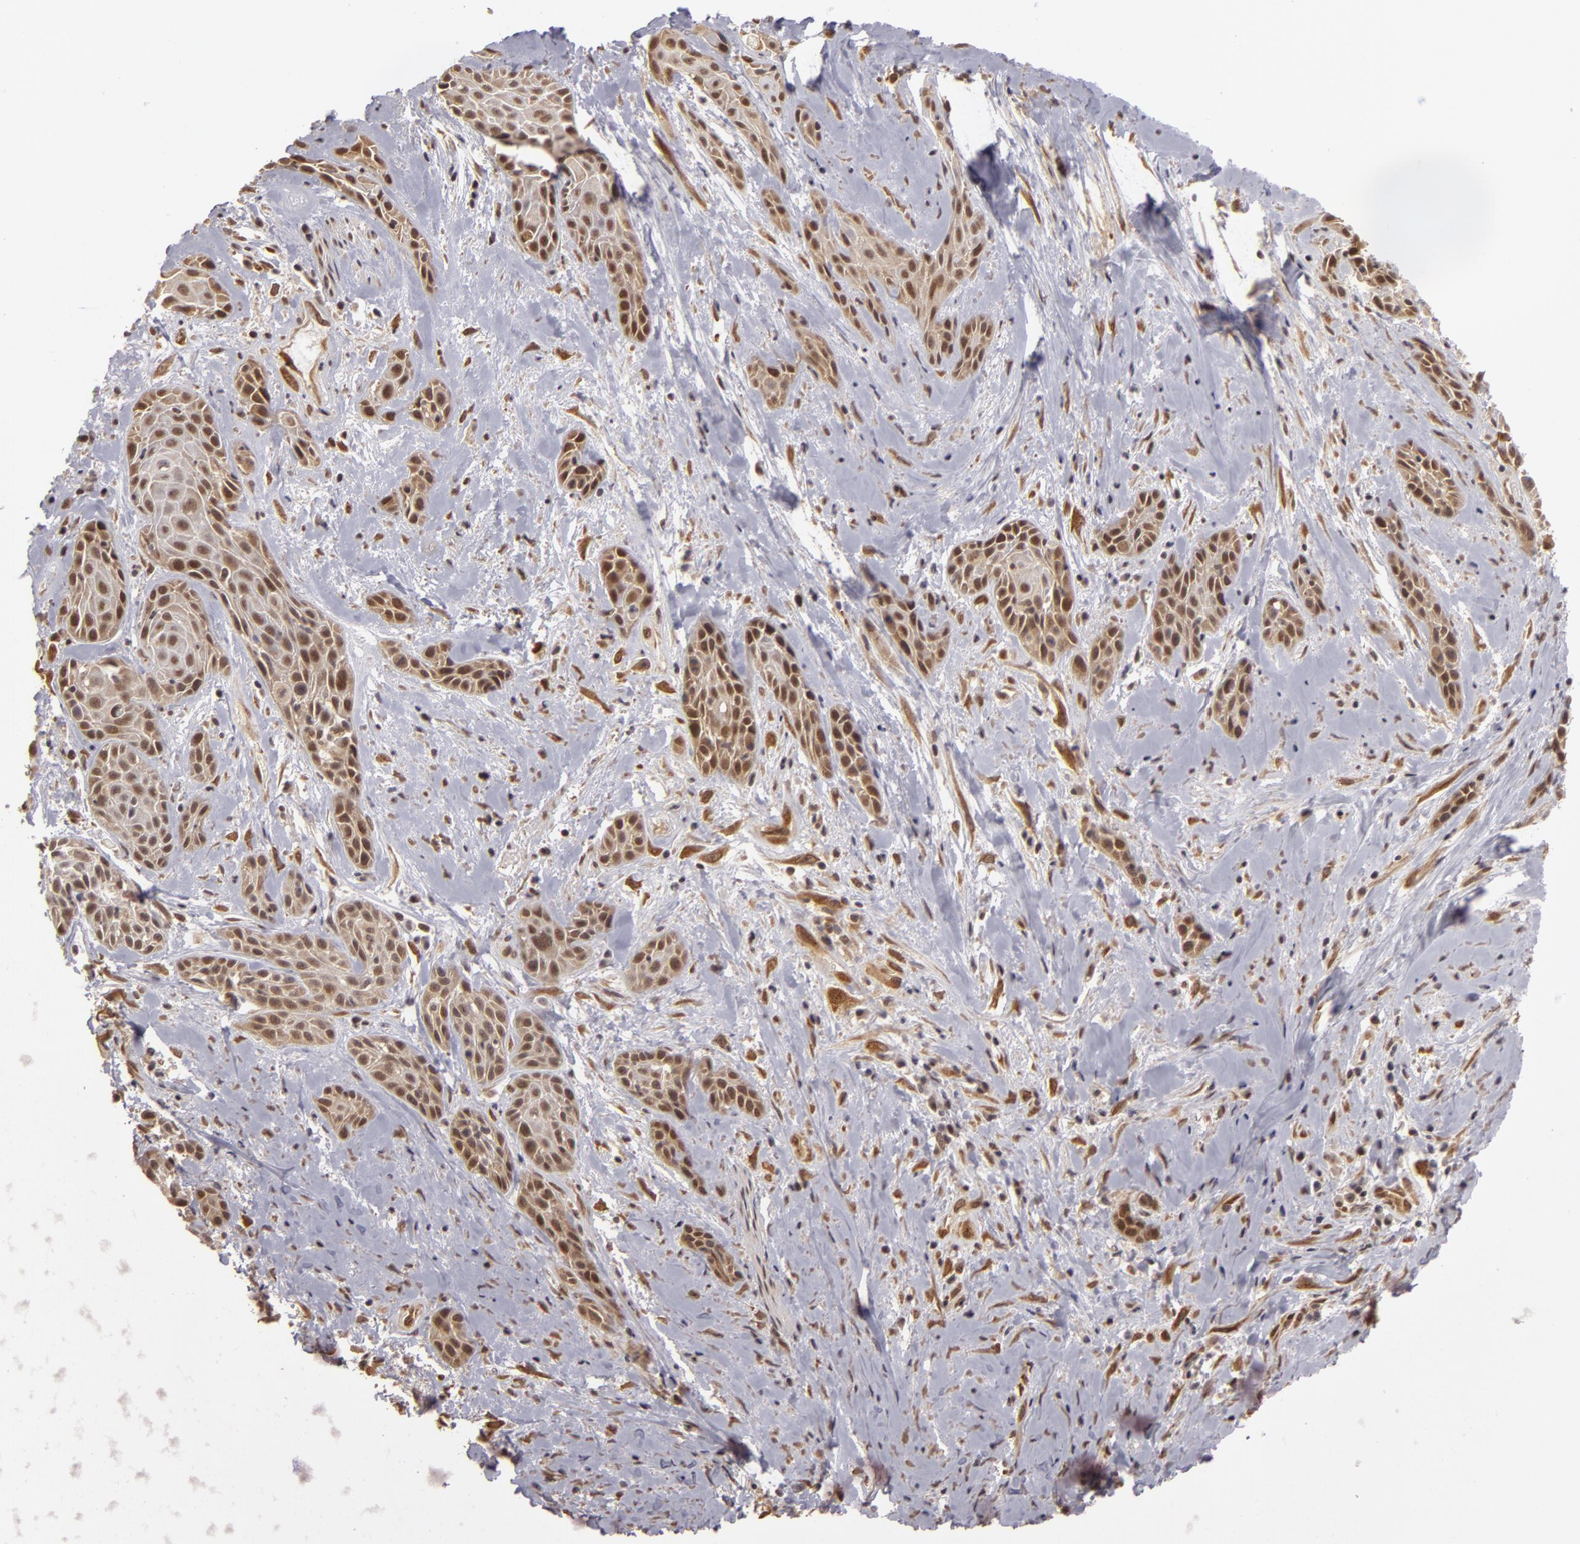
{"staining": {"intensity": "moderate", "quantity": ">75%", "location": "nuclear"}, "tissue": "skin cancer", "cell_type": "Tumor cells", "image_type": "cancer", "snomed": [{"axis": "morphology", "description": "Squamous cell carcinoma, NOS"}, {"axis": "topography", "description": "Skin"}, {"axis": "topography", "description": "Anal"}], "caption": "Squamous cell carcinoma (skin) stained with a protein marker shows moderate staining in tumor cells.", "gene": "ZNF133", "patient": {"sex": "male", "age": 64}}